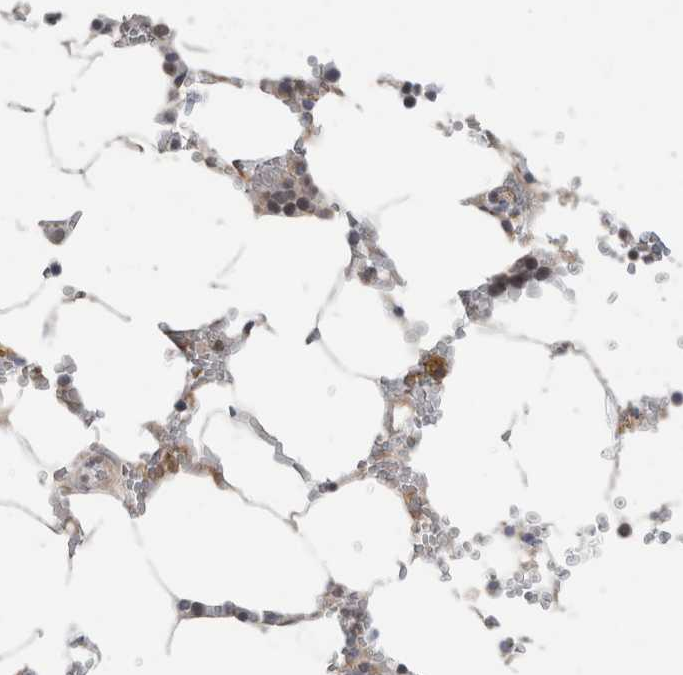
{"staining": {"intensity": "moderate", "quantity": "<25%", "location": "cytoplasmic/membranous,nuclear"}, "tissue": "bone marrow", "cell_type": "Hematopoietic cells", "image_type": "normal", "snomed": [{"axis": "morphology", "description": "Normal tissue, NOS"}, {"axis": "topography", "description": "Bone marrow"}], "caption": "Immunohistochemistry image of benign human bone marrow stained for a protein (brown), which demonstrates low levels of moderate cytoplasmic/membranous,nuclear expression in approximately <25% of hematopoietic cells.", "gene": "SYTL5", "patient": {"sex": "male", "age": 70}}